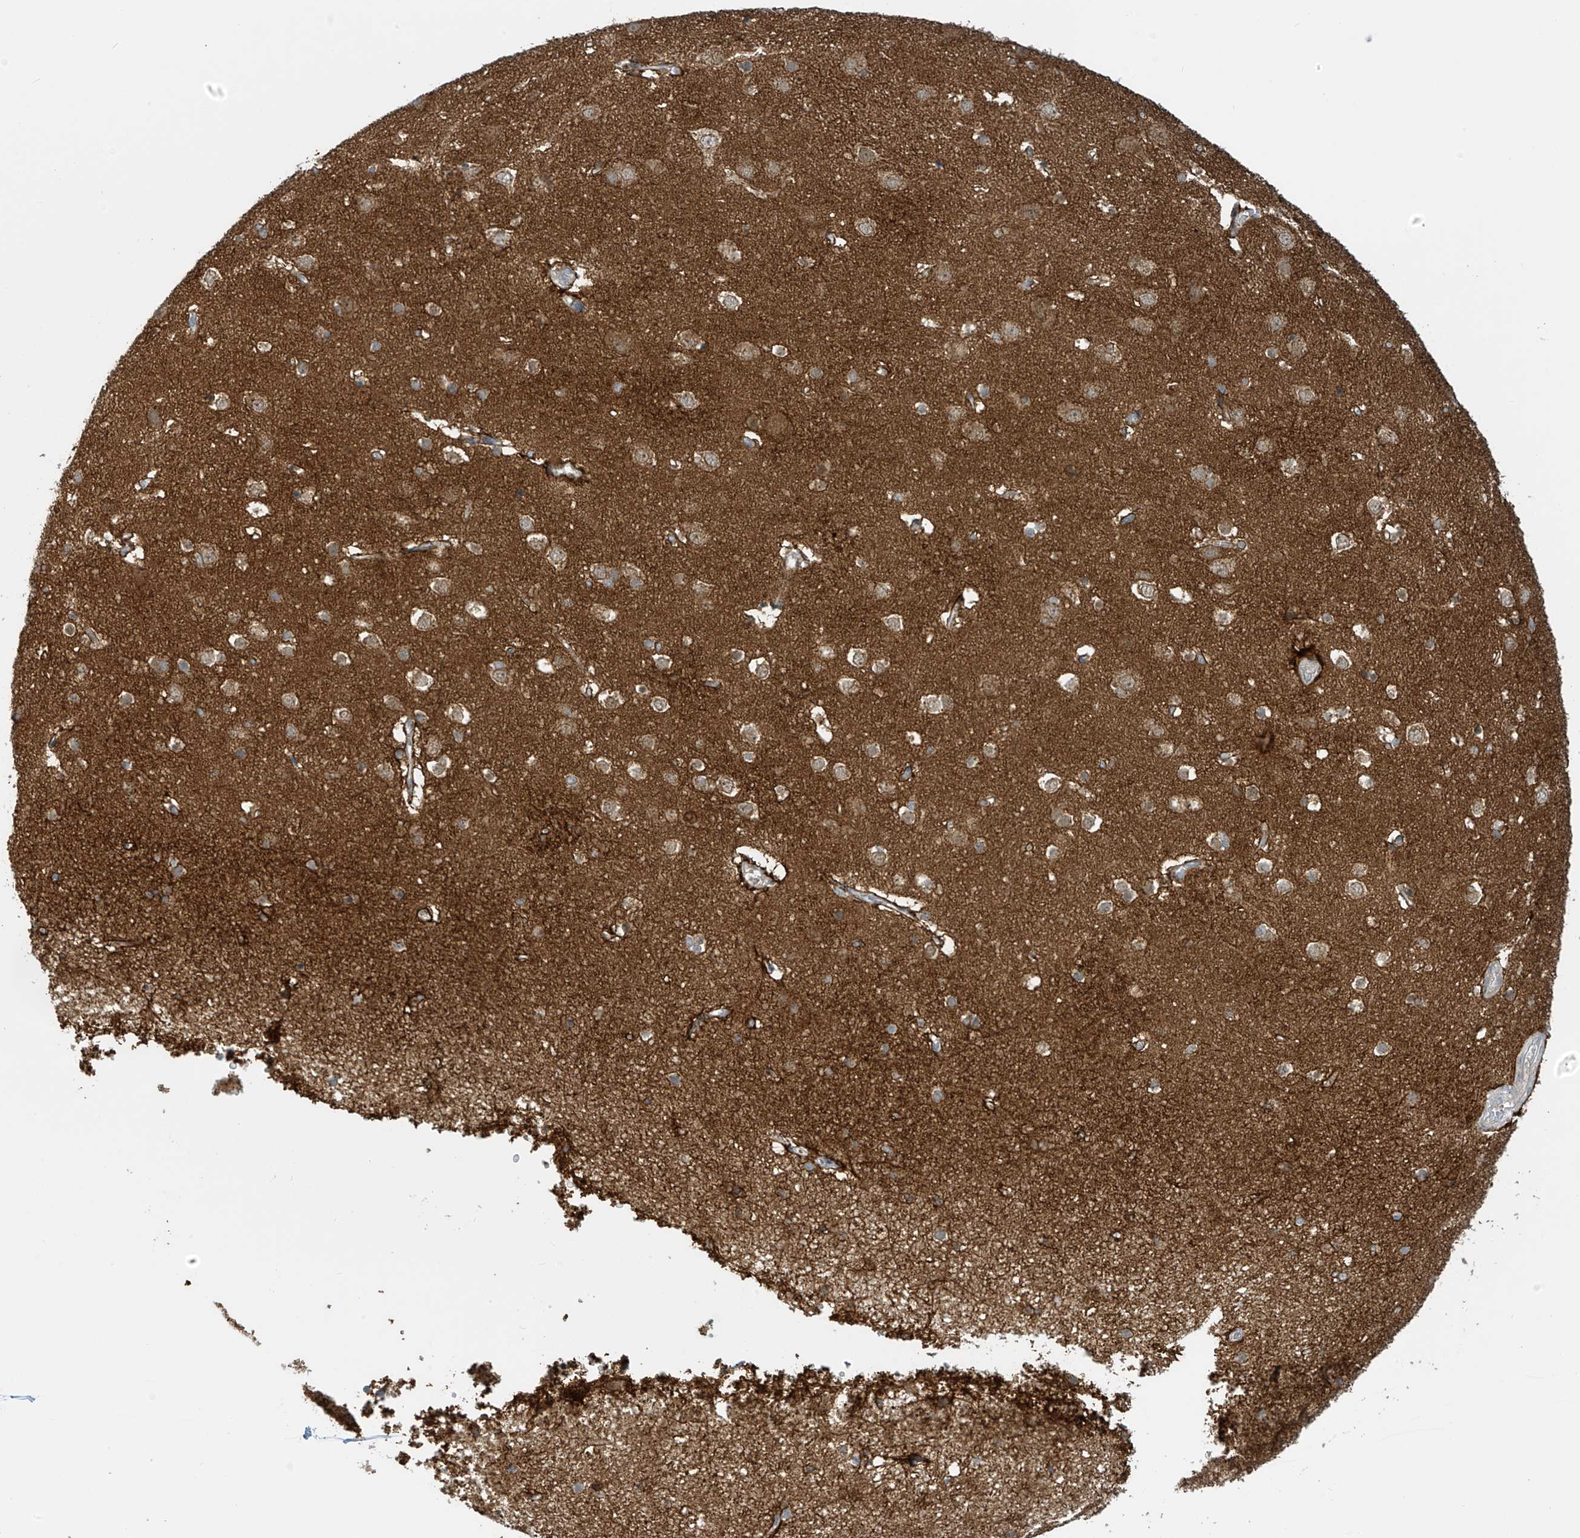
{"staining": {"intensity": "moderate", "quantity": "25%-75%", "location": "cytoplasmic/membranous"}, "tissue": "cerebral cortex", "cell_type": "Endothelial cells", "image_type": "normal", "snomed": [{"axis": "morphology", "description": "Normal tissue, NOS"}, {"axis": "topography", "description": "Cerebral cortex"}], "caption": "A brown stain shows moderate cytoplasmic/membranous expression of a protein in endothelial cells of unremarkable human cerebral cortex. (DAB (3,3'-diaminobenzidine) IHC, brown staining for protein, blue staining for nuclei).", "gene": "FSD1L", "patient": {"sex": "male", "age": 54}}